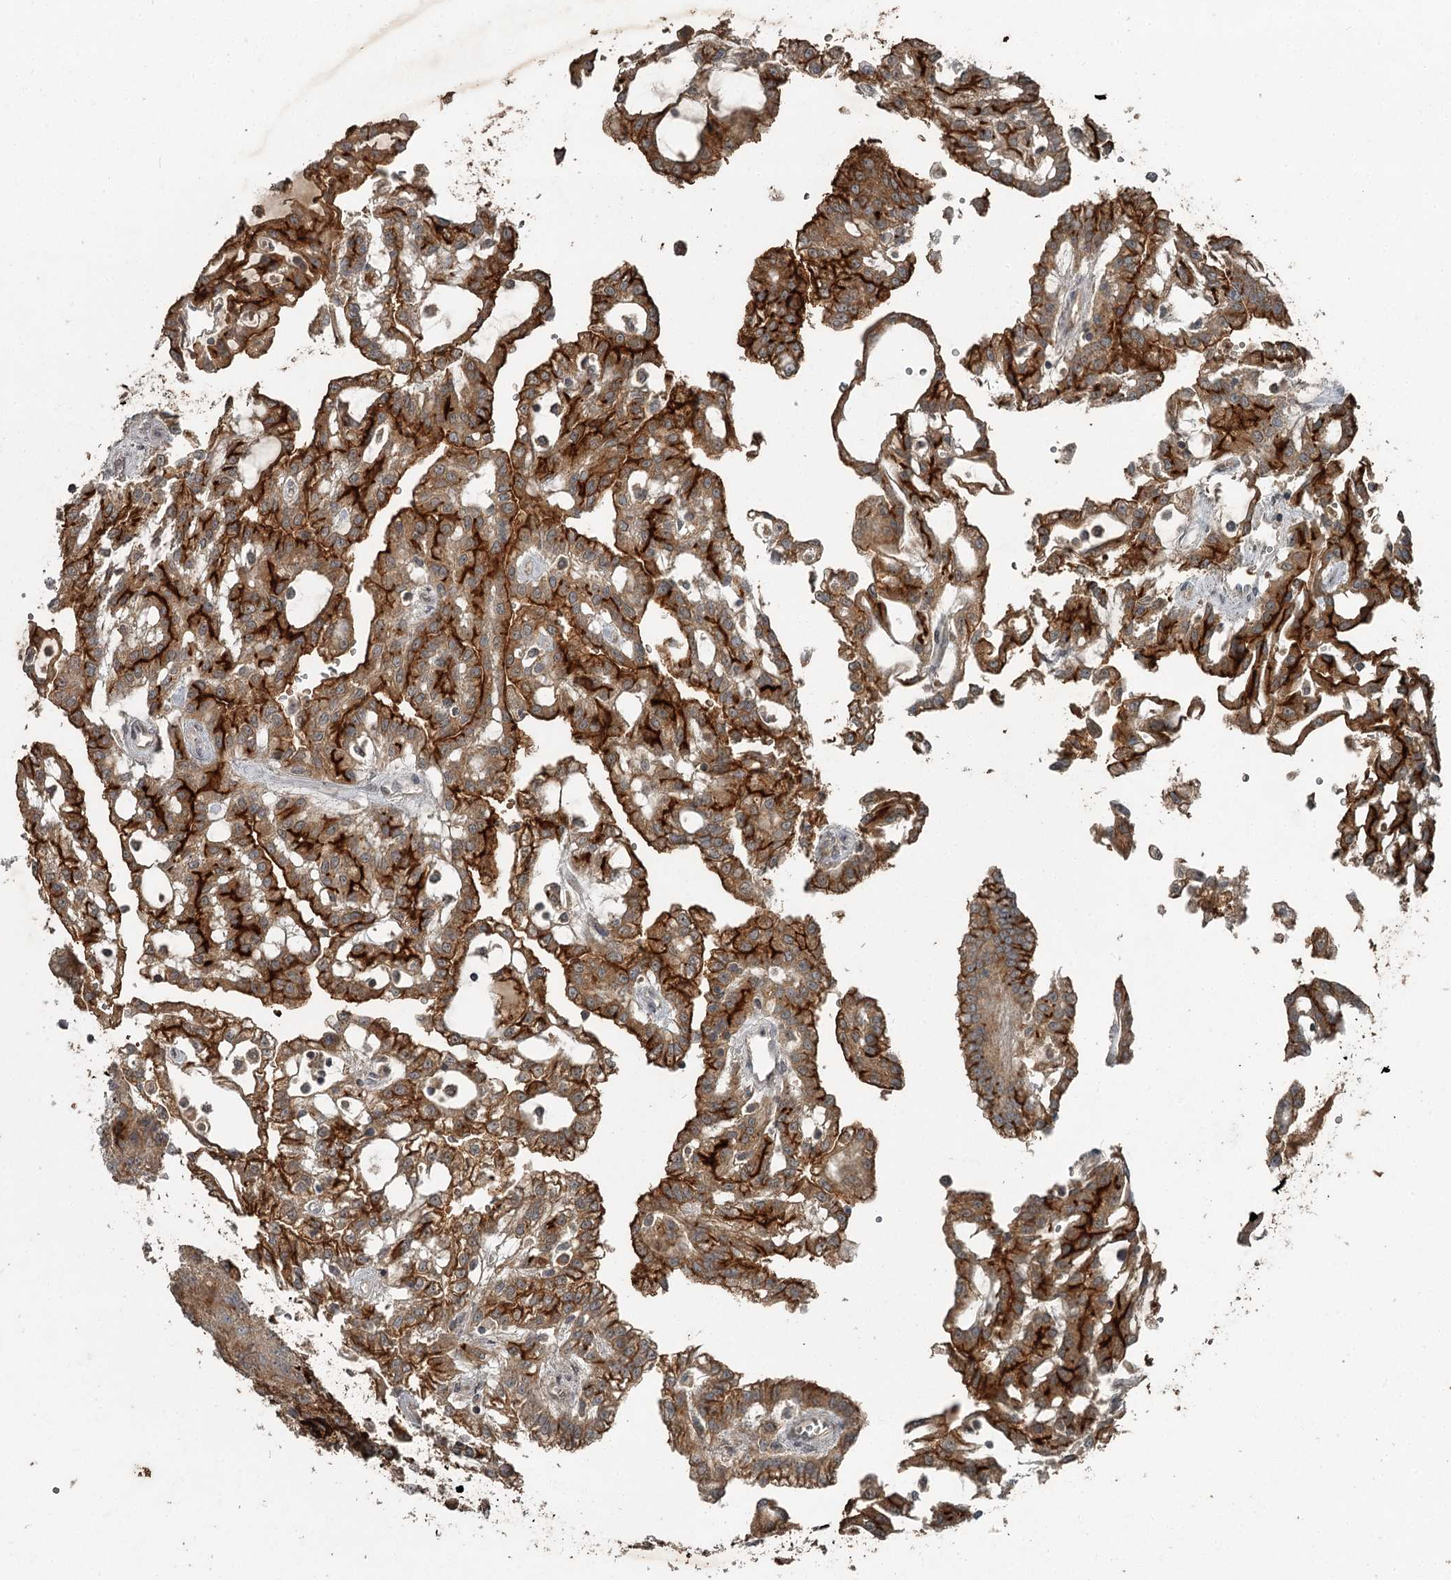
{"staining": {"intensity": "strong", "quantity": ">75%", "location": "cytoplasmic/membranous"}, "tissue": "renal cancer", "cell_type": "Tumor cells", "image_type": "cancer", "snomed": [{"axis": "morphology", "description": "Adenocarcinoma, NOS"}, {"axis": "topography", "description": "Kidney"}], "caption": "Strong cytoplasmic/membranous positivity for a protein is identified in about >75% of tumor cells of renal cancer using IHC.", "gene": "SLC39A8", "patient": {"sex": "male", "age": 63}}